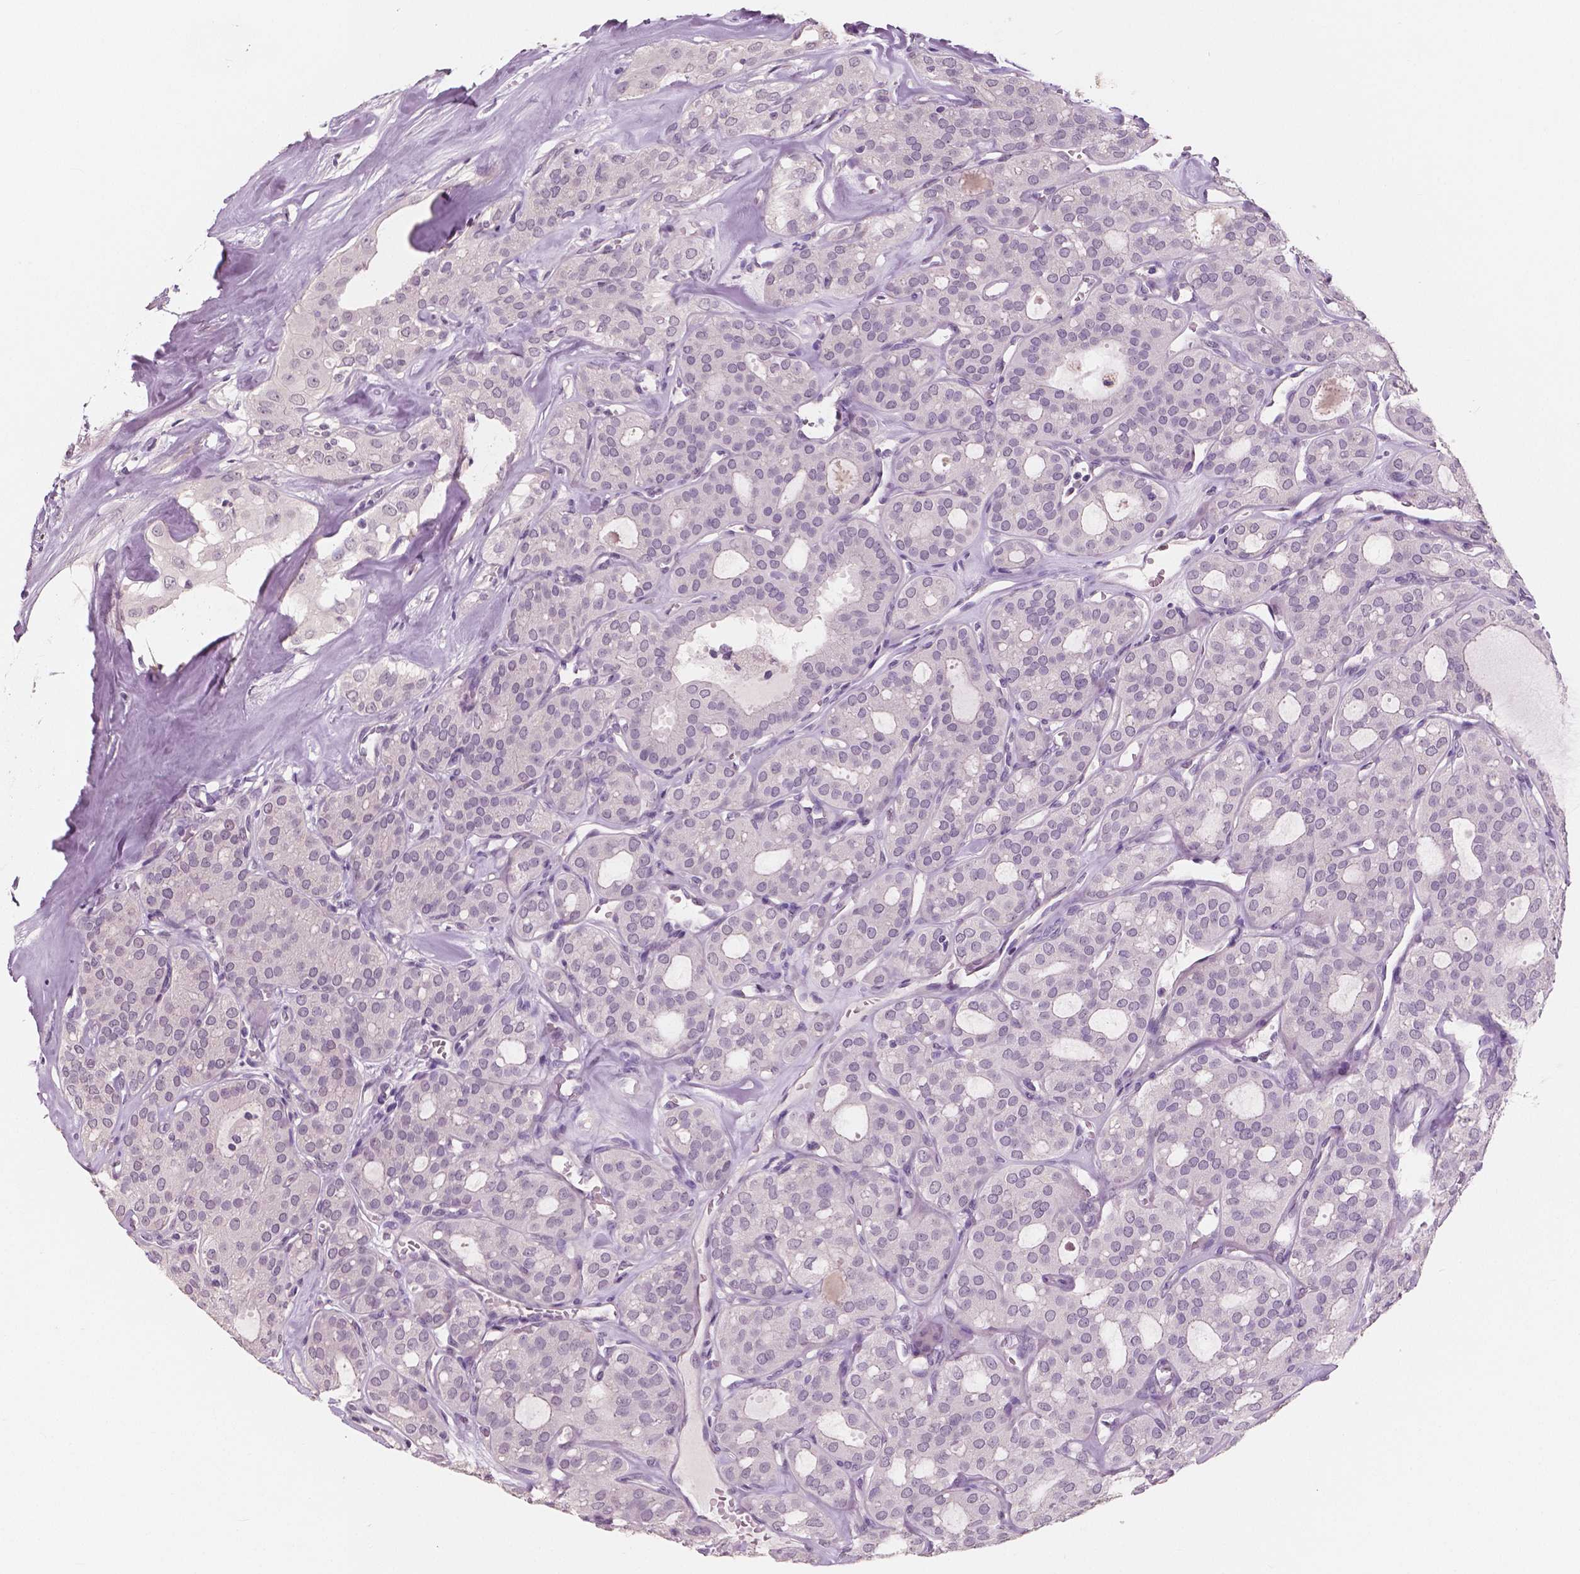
{"staining": {"intensity": "negative", "quantity": "none", "location": "none"}, "tissue": "thyroid cancer", "cell_type": "Tumor cells", "image_type": "cancer", "snomed": [{"axis": "morphology", "description": "Follicular adenoma carcinoma, NOS"}, {"axis": "topography", "description": "Thyroid gland"}], "caption": "Immunohistochemical staining of thyroid cancer (follicular adenoma carcinoma) exhibits no significant expression in tumor cells.", "gene": "NECAB1", "patient": {"sex": "male", "age": 75}}